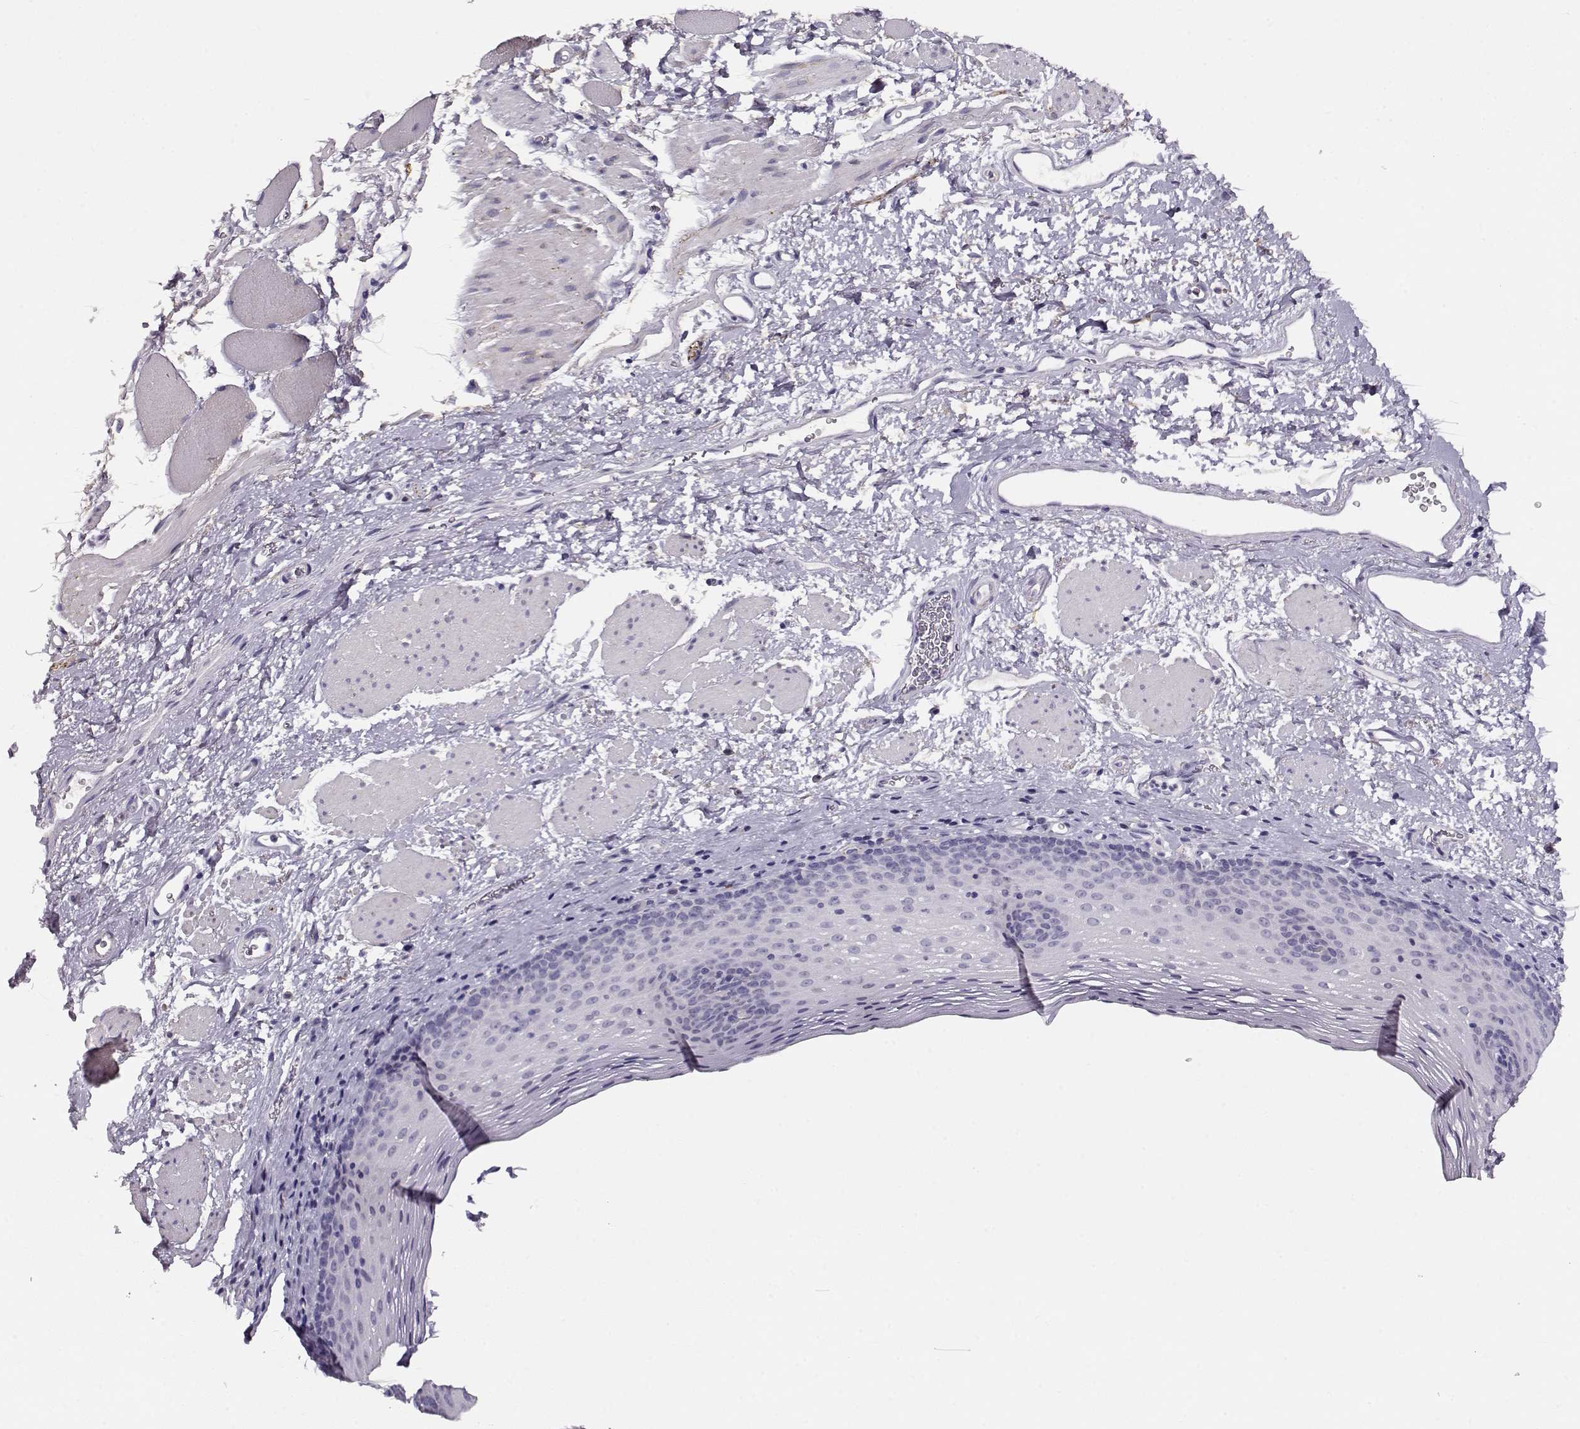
{"staining": {"intensity": "negative", "quantity": "none", "location": "none"}, "tissue": "esophagus", "cell_type": "Squamous epithelial cells", "image_type": "normal", "snomed": [{"axis": "morphology", "description": "Normal tissue, NOS"}, {"axis": "topography", "description": "Esophagus"}], "caption": "High magnification brightfield microscopy of normal esophagus stained with DAB (3,3'-diaminobenzidine) (brown) and counterstained with hematoxylin (blue): squamous epithelial cells show no significant positivity.", "gene": "RBM44", "patient": {"sex": "female", "age": 68}}